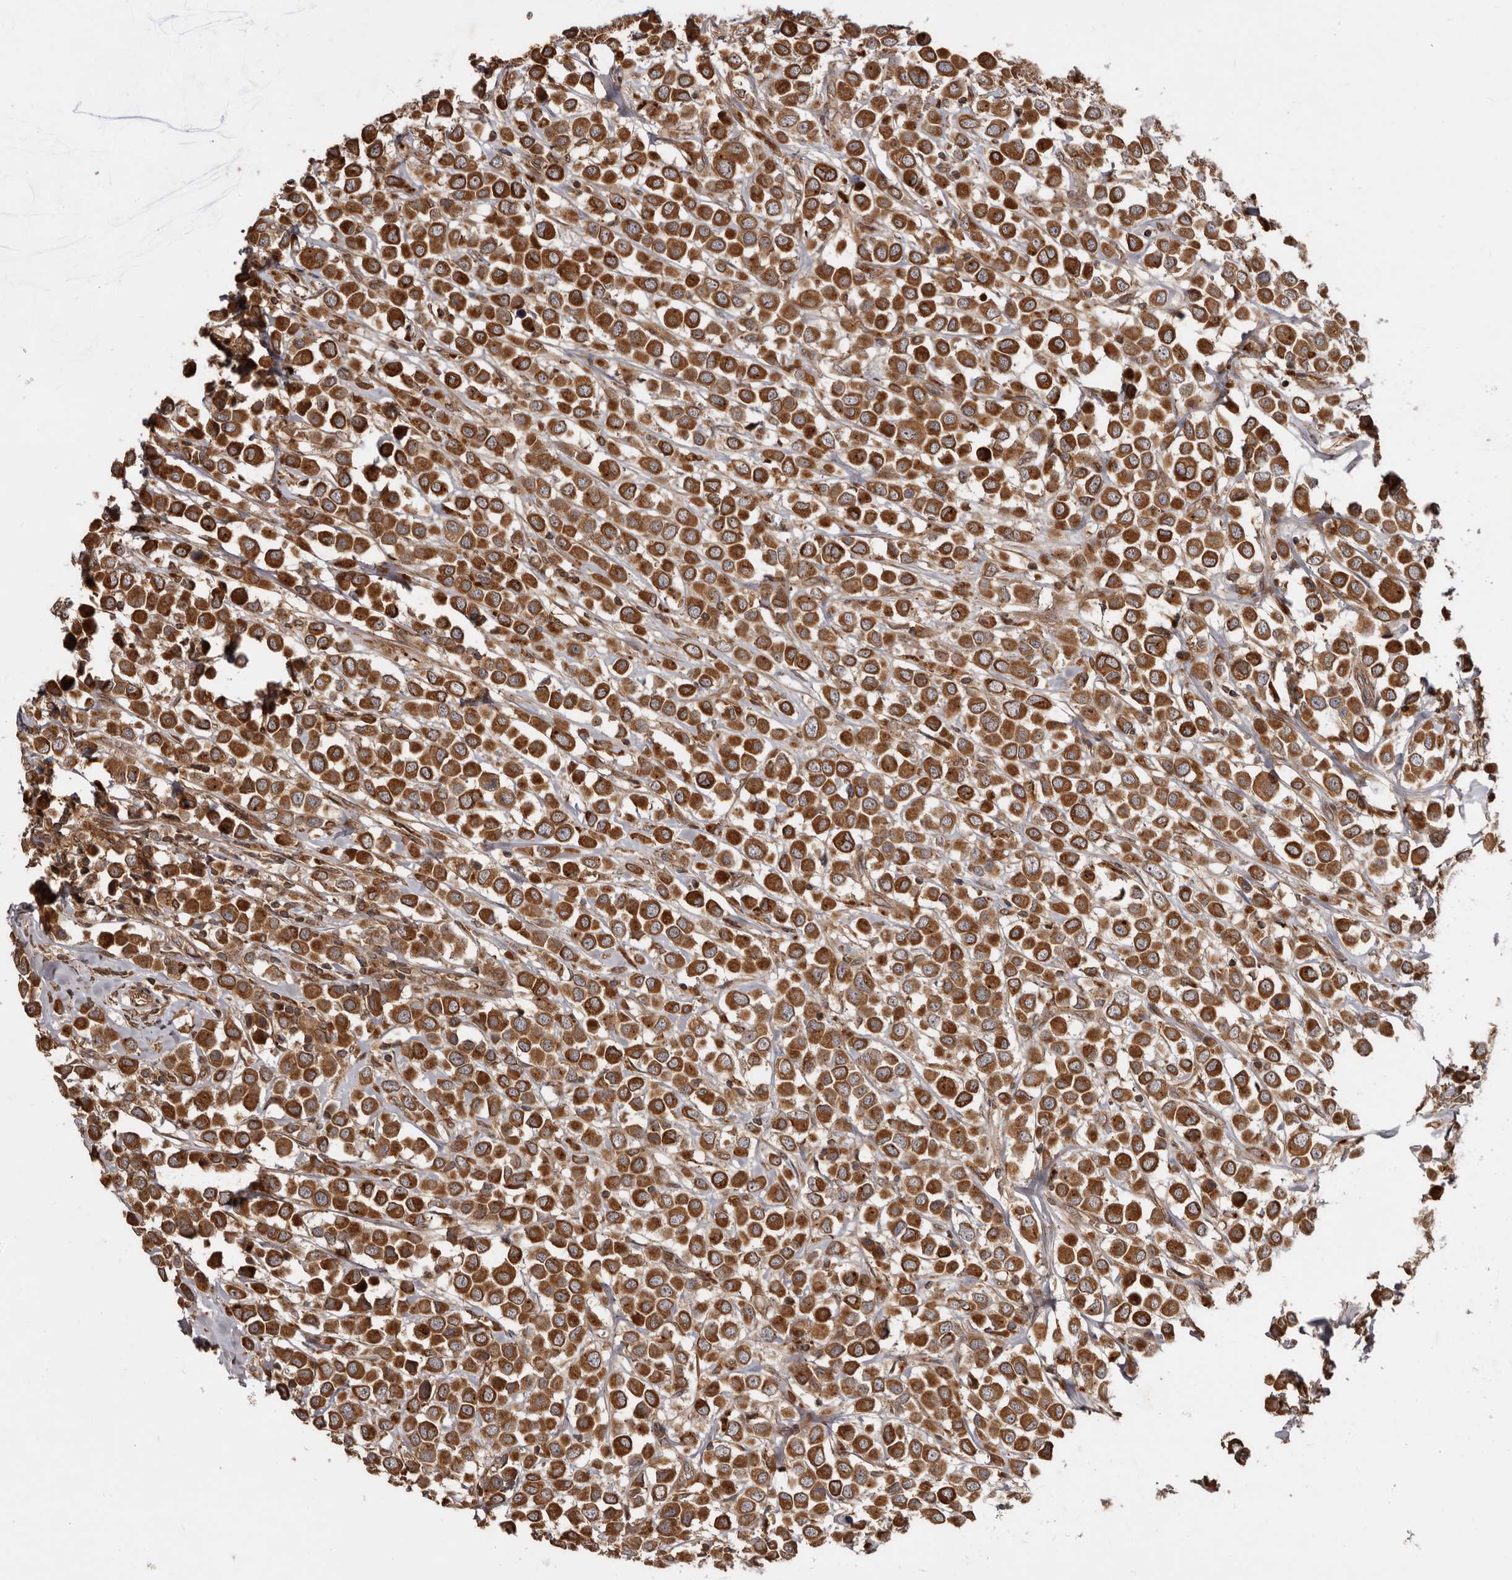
{"staining": {"intensity": "strong", "quantity": ">75%", "location": "cytoplasmic/membranous"}, "tissue": "breast cancer", "cell_type": "Tumor cells", "image_type": "cancer", "snomed": [{"axis": "morphology", "description": "Duct carcinoma"}, {"axis": "topography", "description": "Breast"}], "caption": "IHC of breast cancer displays high levels of strong cytoplasmic/membranous expression in approximately >75% of tumor cells.", "gene": "STK36", "patient": {"sex": "female", "age": 61}}